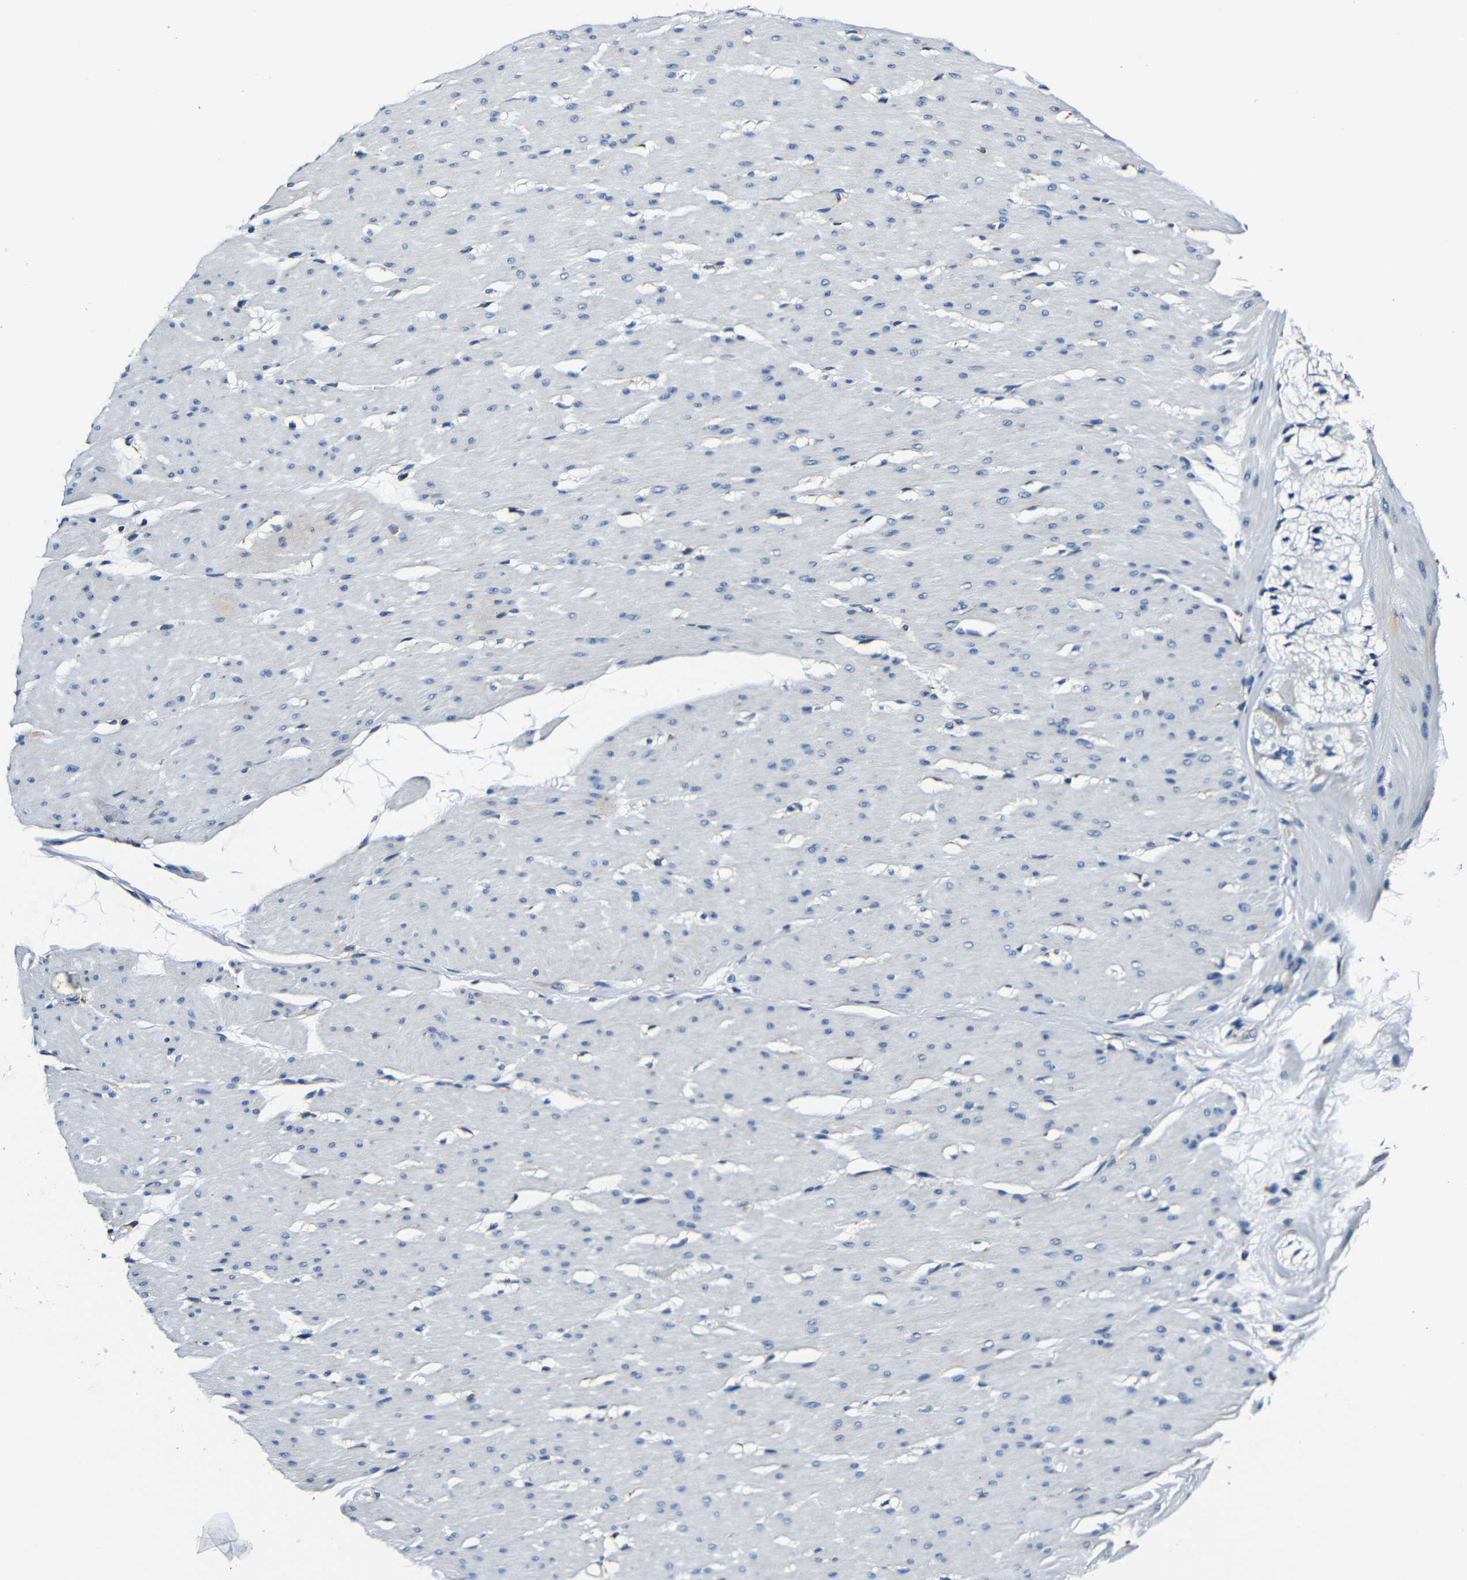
{"staining": {"intensity": "weak", "quantity": "25%-75%", "location": "cytoplasmic/membranous"}, "tissue": "smooth muscle", "cell_type": "Smooth muscle cells", "image_type": "normal", "snomed": [{"axis": "morphology", "description": "Normal tissue, NOS"}, {"axis": "topography", "description": "Smooth muscle"}, {"axis": "topography", "description": "Colon"}], "caption": "IHC histopathology image of unremarkable human smooth muscle stained for a protein (brown), which shows low levels of weak cytoplasmic/membranous expression in about 25%-75% of smooth muscle cells.", "gene": "RRBP1", "patient": {"sex": "male", "age": 67}}